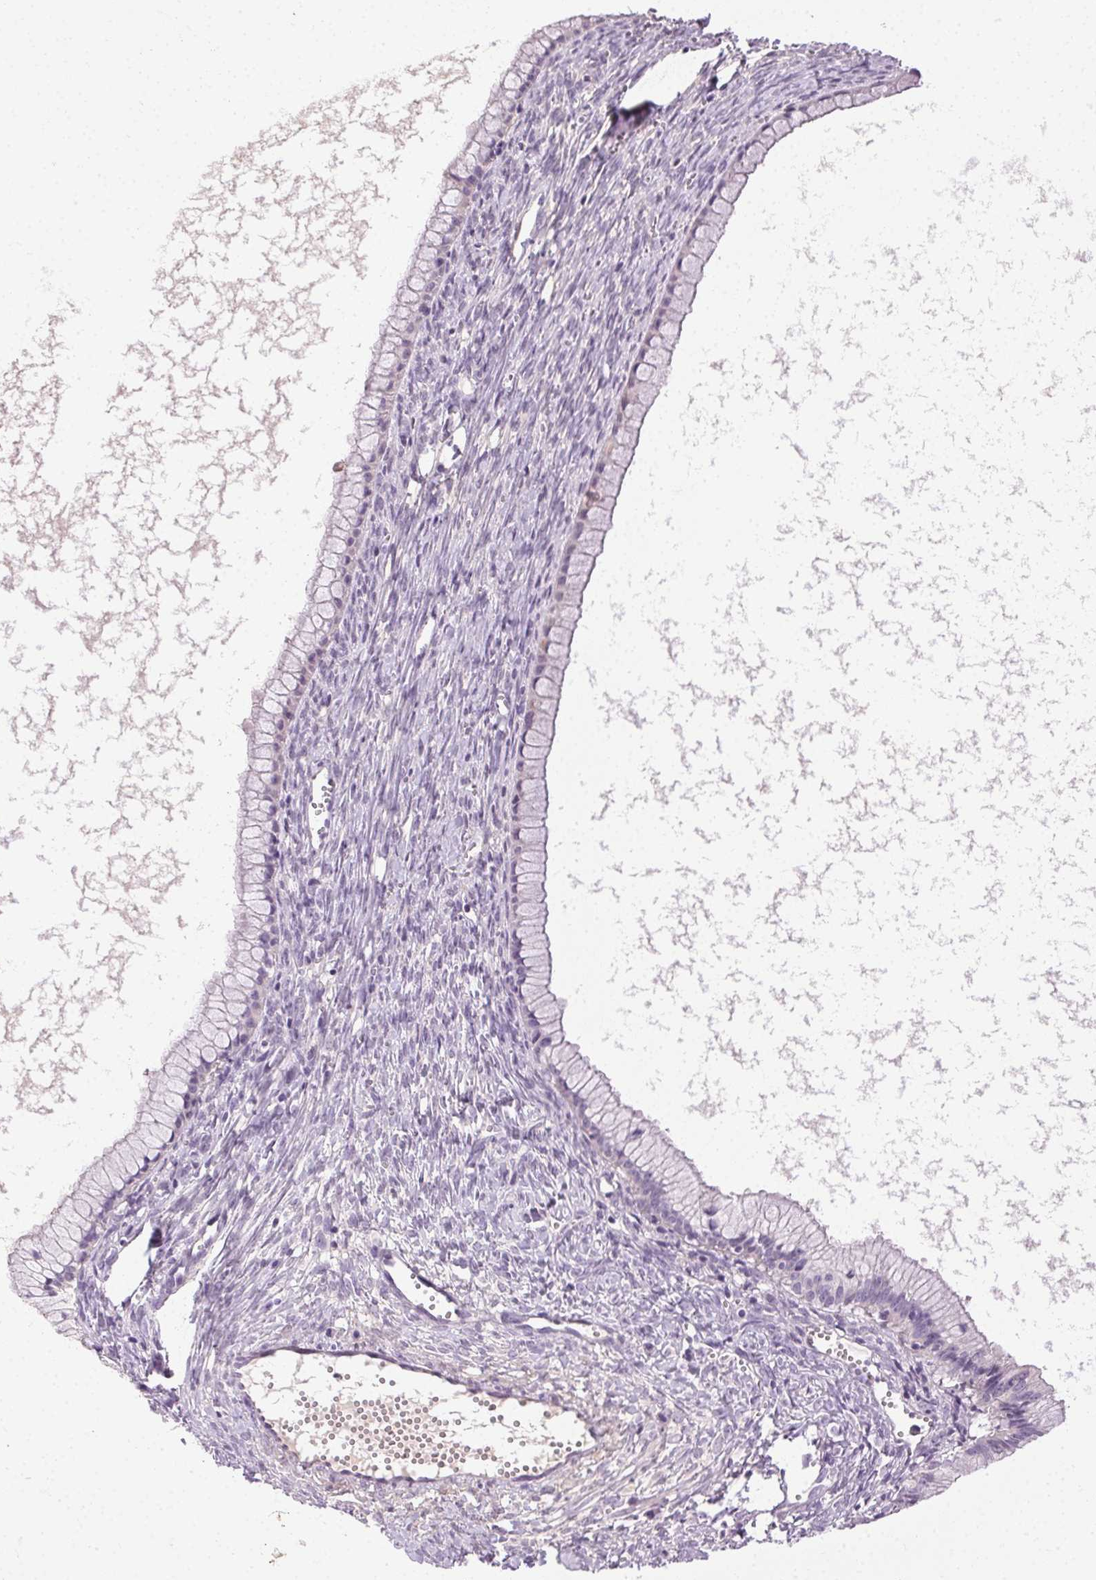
{"staining": {"intensity": "negative", "quantity": "none", "location": "none"}, "tissue": "ovarian cancer", "cell_type": "Tumor cells", "image_type": "cancer", "snomed": [{"axis": "morphology", "description": "Cystadenocarcinoma, mucinous, NOS"}, {"axis": "topography", "description": "Ovary"}], "caption": "Tumor cells show no significant staining in ovarian cancer (mucinous cystadenocarcinoma). (Brightfield microscopy of DAB (3,3'-diaminobenzidine) IHC at high magnification).", "gene": "BPIFB2", "patient": {"sex": "female", "age": 41}}